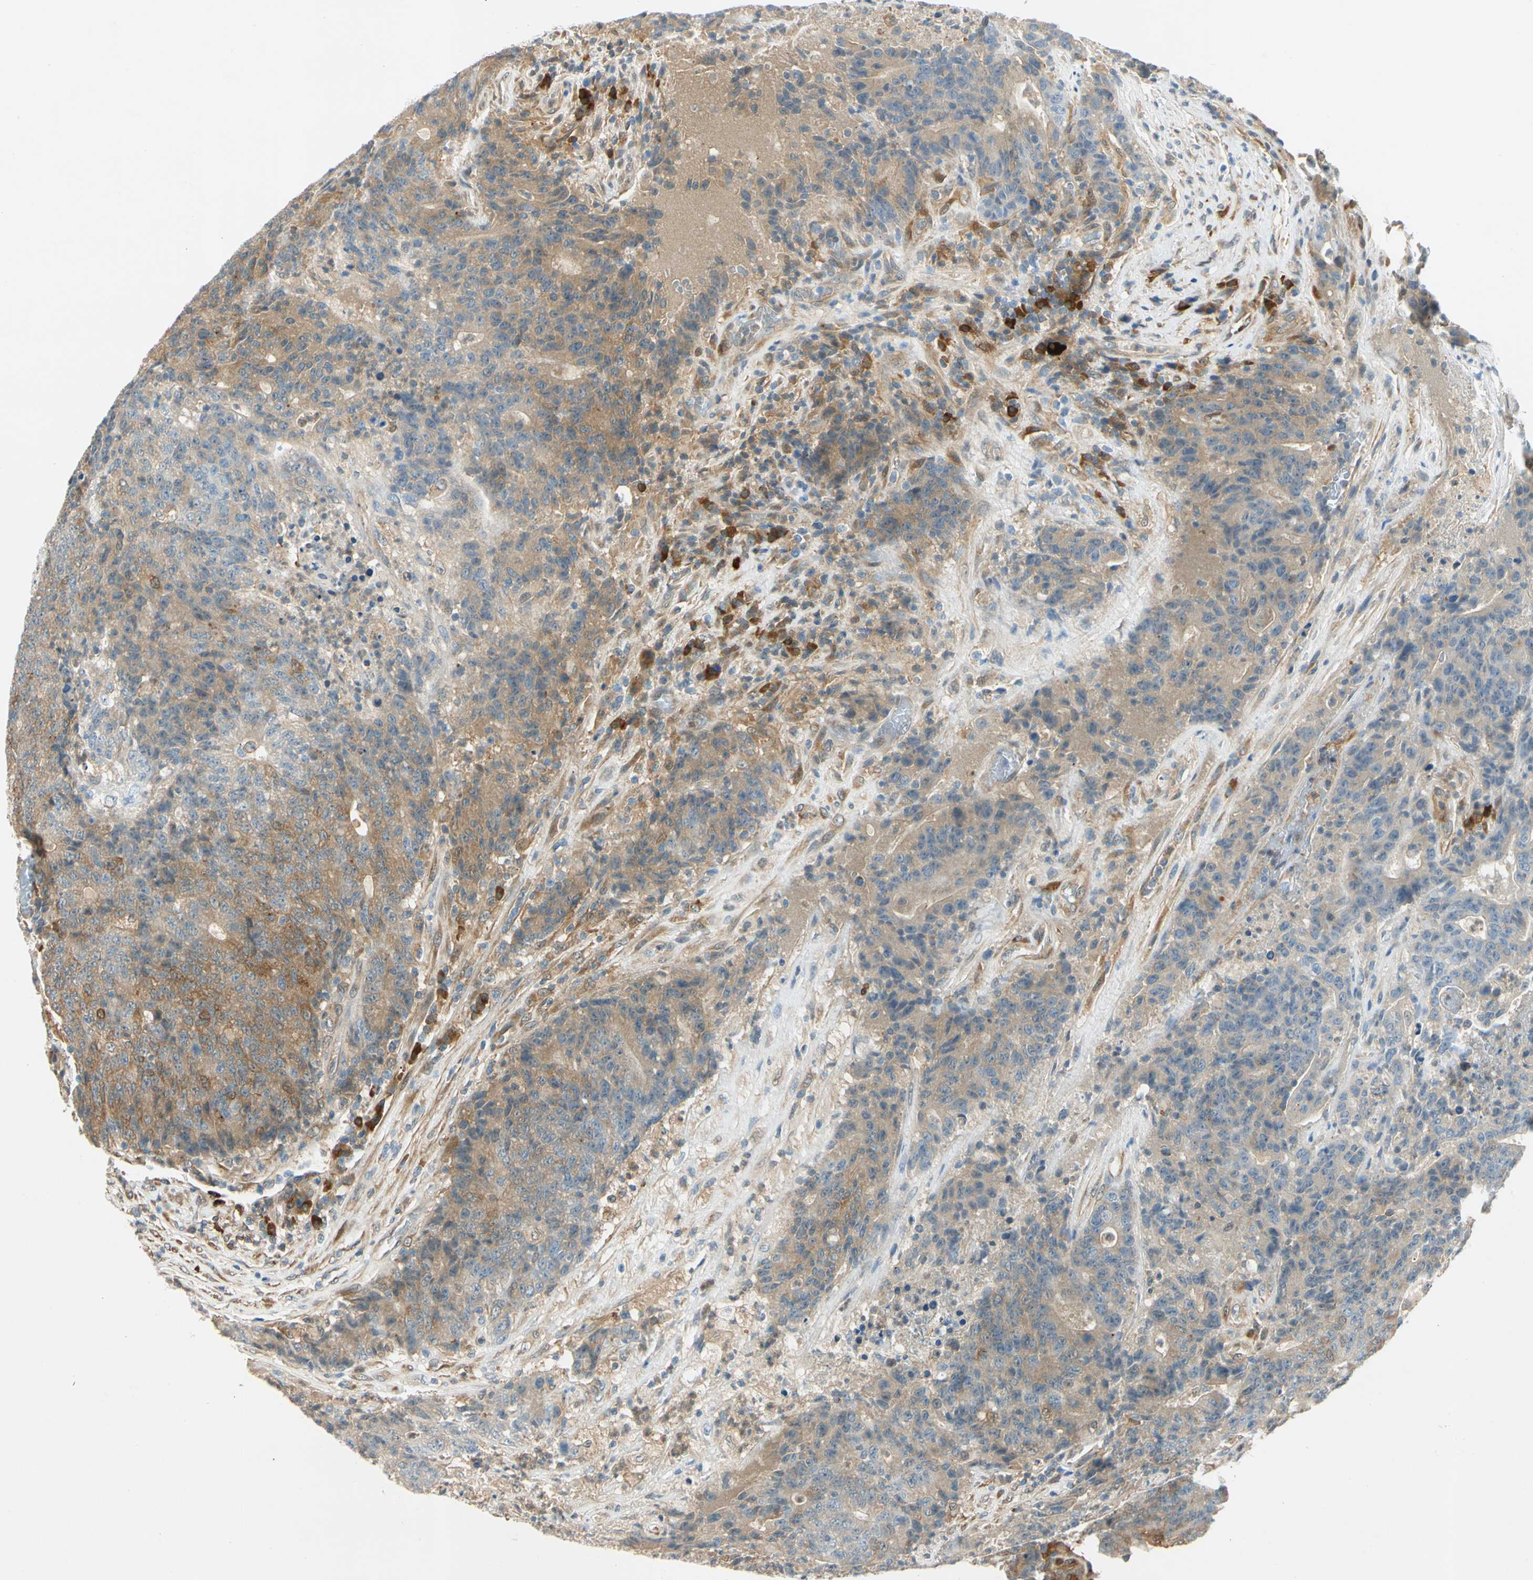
{"staining": {"intensity": "moderate", "quantity": "25%-75%", "location": "cytoplasmic/membranous"}, "tissue": "colorectal cancer", "cell_type": "Tumor cells", "image_type": "cancer", "snomed": [{"axis": "morphology", "description": "Normal tissue, NOS"}, {"axis": "morphology", "description": "Adenocarcinoma, NOS"}, {"axis": "topography", "description": "Colon"}], "caption": "Protein expression analysis of human colorectal cancer (adenocarcinoma) reveals moderate cytoplasmic/membranous staining in about 25%-75% of tumor cells.", "gene": "WIPI1", "patient": {"sex": "female", "age": 75}}